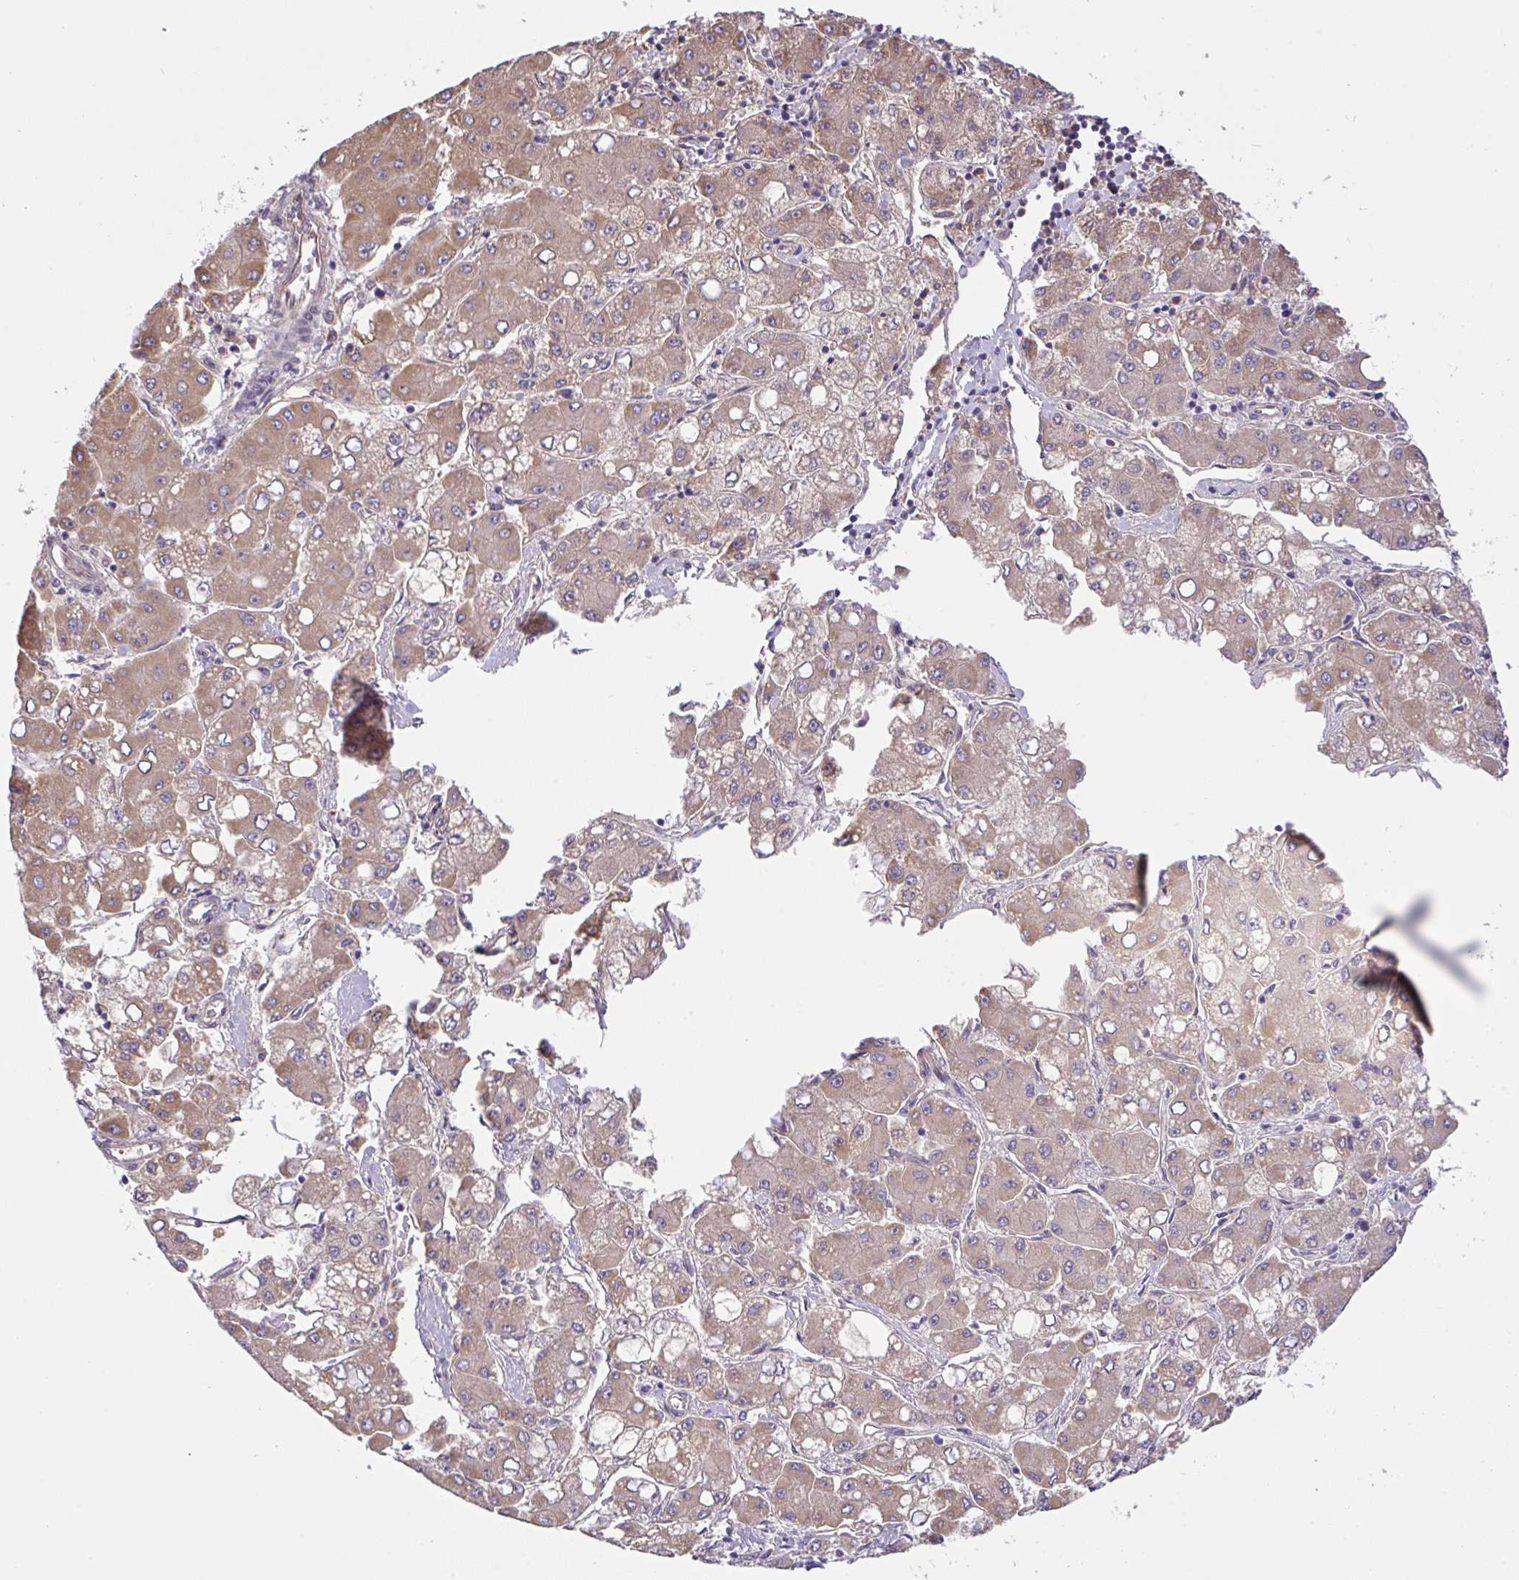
{"staining": {"intensity": "moderate", "quantity": ">75%", "location": "cytoplasmic/membranous"}, "tissue": "liver cancer", "cell_type": "Tumor cells", "image_type": "cancer", "snomed": [{"axis": "morphology", "description": "Carcinoma, Hepatocellular, NOS"}, {"axis": "topography", "description": "Liver"}], "caption": "Immunohistochemistry of liver hepatocellular carcinoma demonstrates medium levels of moderate cytoplasmic/membranous positivity in about >75% of tumor cells.", "gene": "DLEU7", "patient": {"sex": "male", "age": 40}}